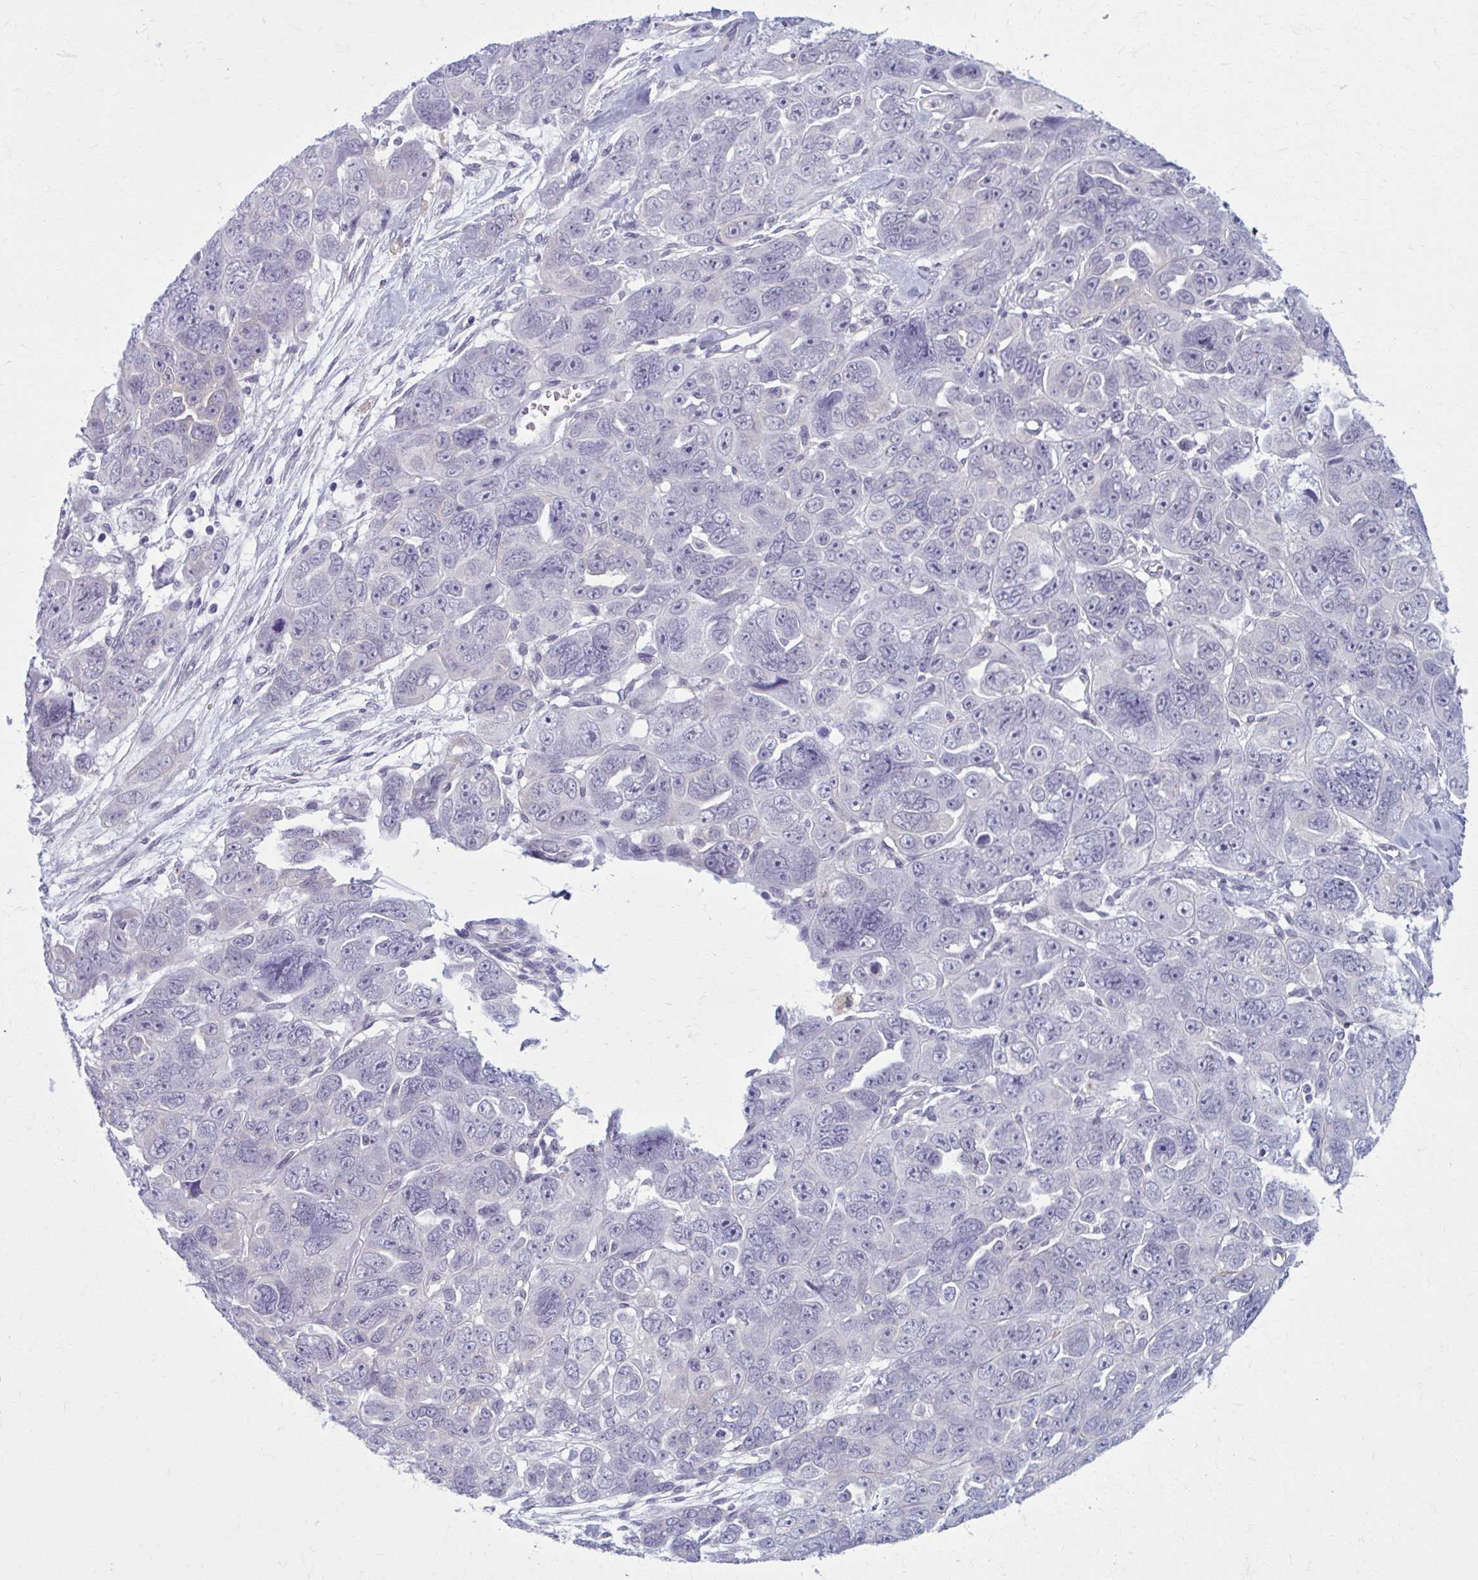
{"staining": {"intensity": "negative", "quantity": "none", "location": "none"}, "tissue": "ovarian cancer", "cell_type": "Tumor cells", "image_type": "cancer", "snomed": [{"axis": "morphology", "description": "Cystadenocarcinoma, serous, NOS"}, {"axis": "topography", "description": "Ovary"}], "caption": "Immunohistochemistry of human ovarian cancer (serous cystadenocarcinoma) exhibits no positivity in tumor cells. The staining was performed using DAB (3,3'-diaminobenzidine) to visualize the protein expression in brown, while the nuclei were stained in blue with hematoxylin (Magnification: 20x).", "gene": "NUMBL", "patient": {"sex": "female", "age": 63}}